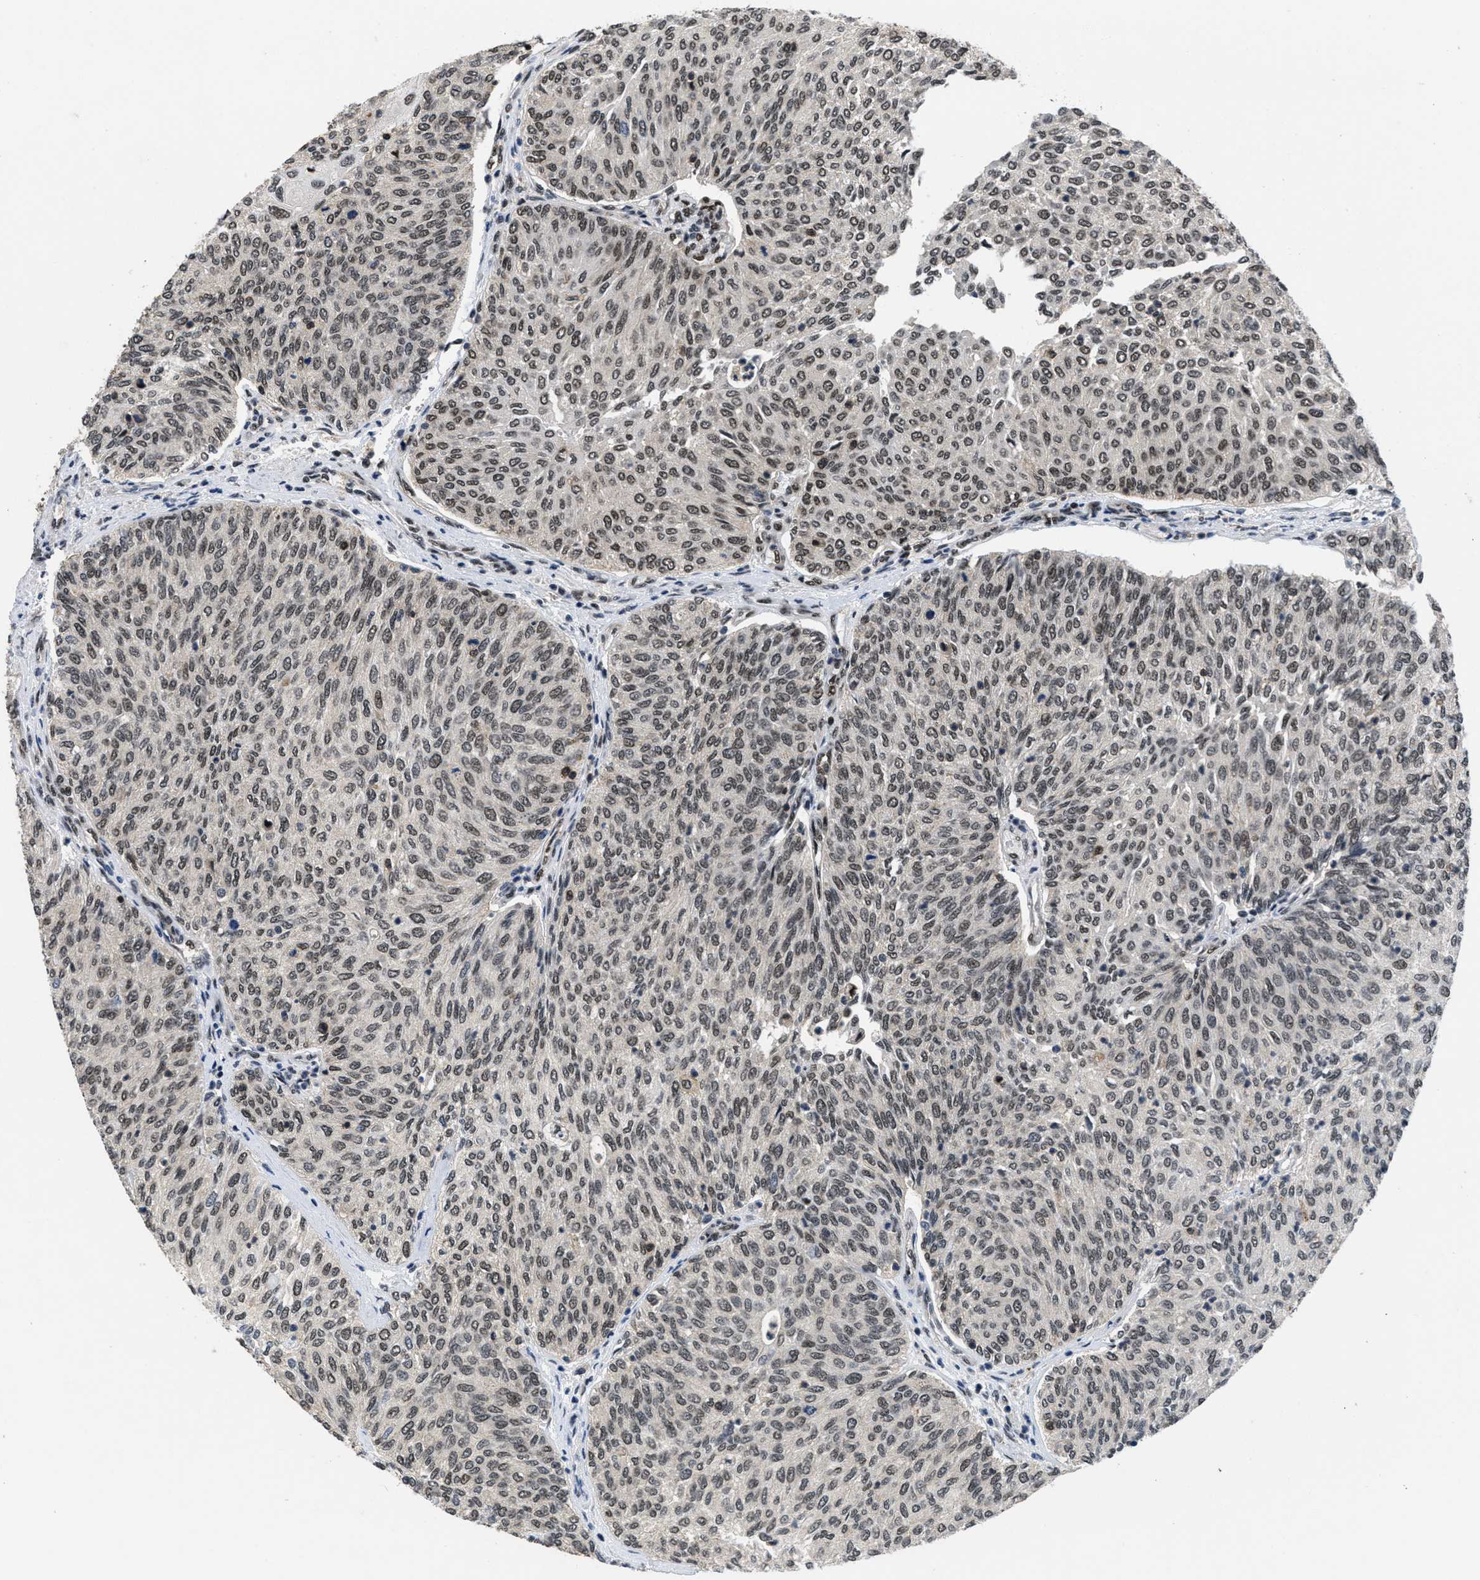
{"staining": {"intensity": "moderate", "quantity": ">75%", "location": "nuclear"}, "tissue": "urothelial cancer", "cell_type": "Tumor cells", "image_type": "cancer", "snomed": [{"axis": "morphology", "description": "Urothelial carcinoma, Low grade"}, {"axis": "topography", "description": "Urinary bladder"}], "caption": "Protein analysis of urothelial cancer tissue displays moderate nuclear staining in about >75% of tumor cells.", "gene": "CUL4B", "patient": {"sex": "female", "age": 79}}